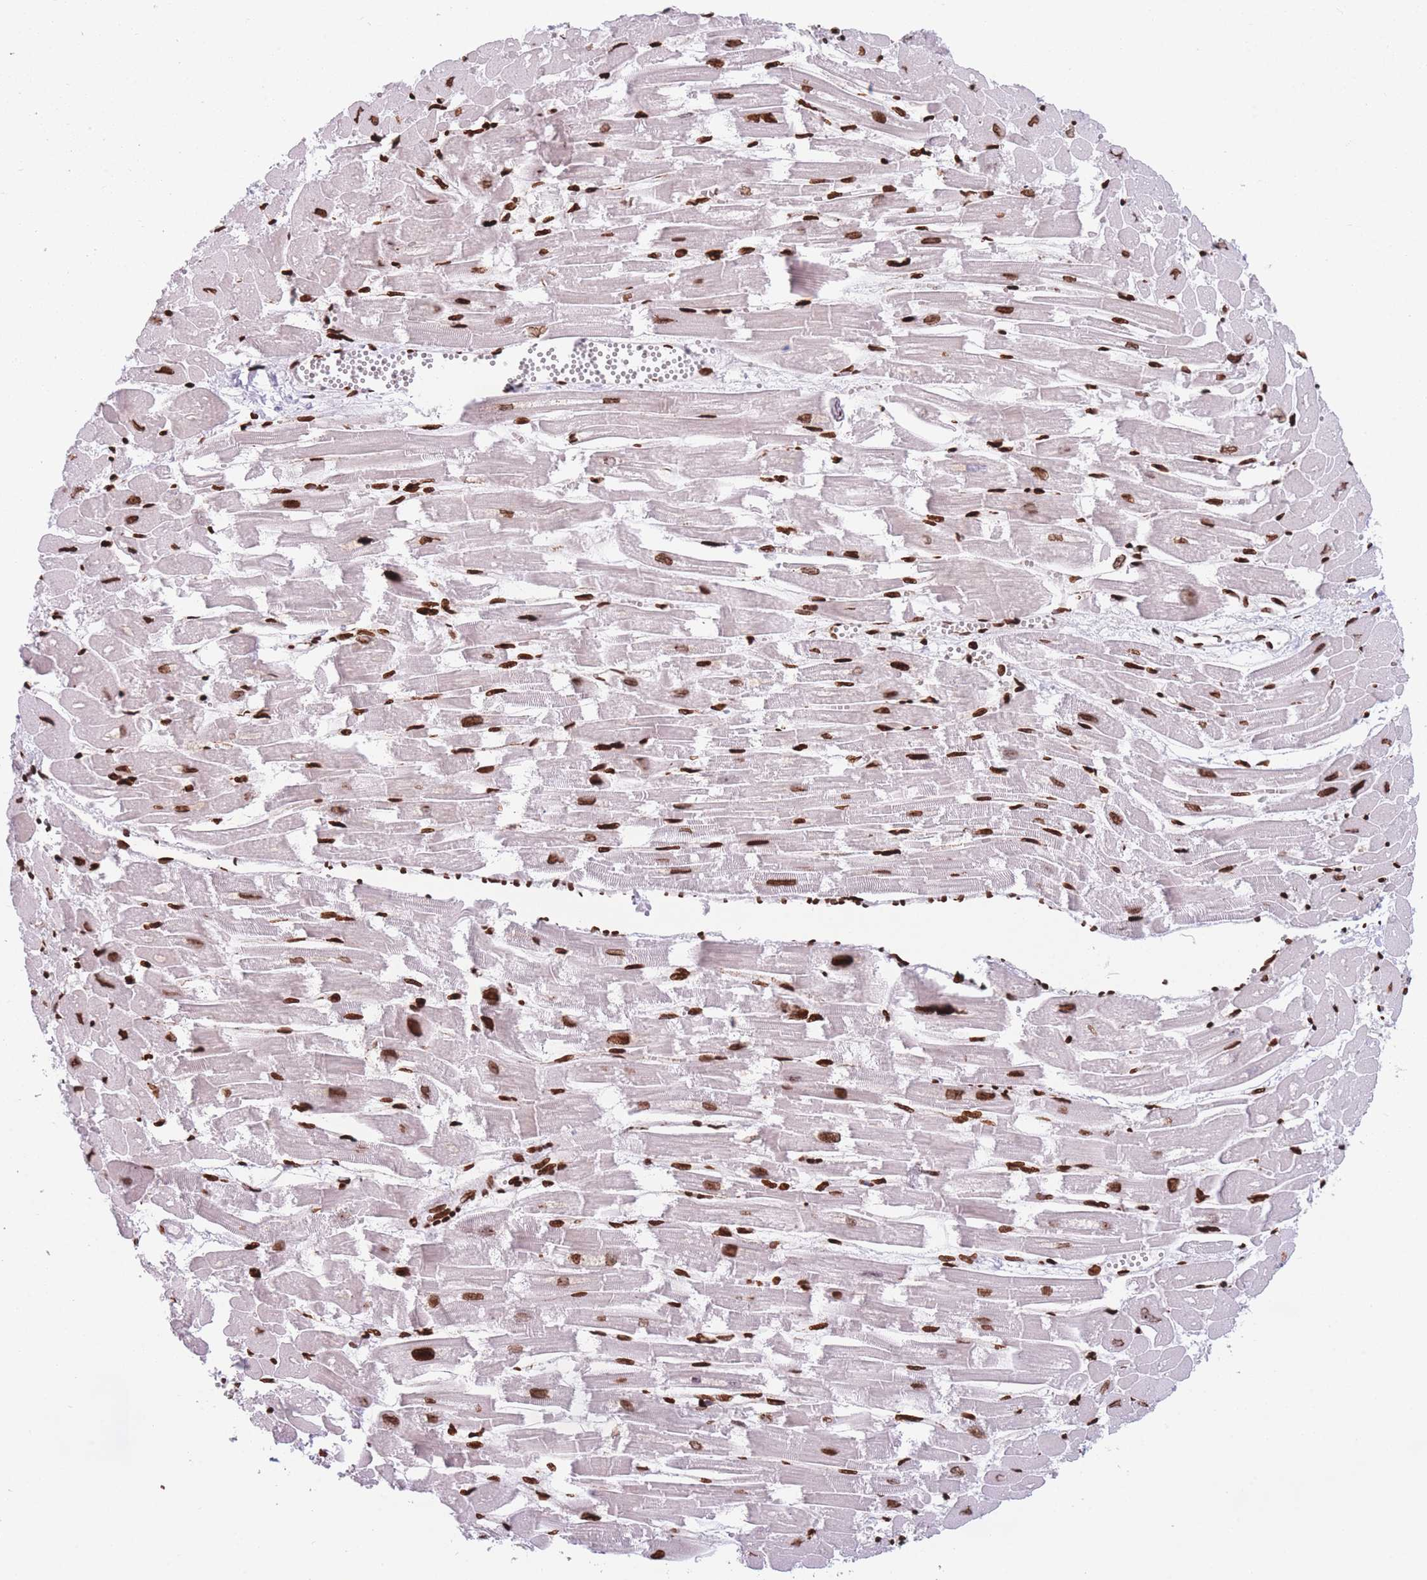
{"staining": {"intensity": "strong", "quantity": ">75%", "location": "nuclear"}, "tissue": "heart muscle", "cell_type": "Cardiomyocytes", "image_type": "normal", "snomed": [{"axis": "morphology", "description": "Normal tissue, NOS"}, {"axis": "topography", "description": "Heart"}], "caption": "High-magnification brightfield microscopy of unremarkable heart muscle stained with DAB (brown) and counterstained with hematoxylin (blue). cardiomyocytes exhibit strong nuclear expression is identified in approximately>75% of cells.", "gene": "AK9", "patient": {"sex": "male", "age": 54}}